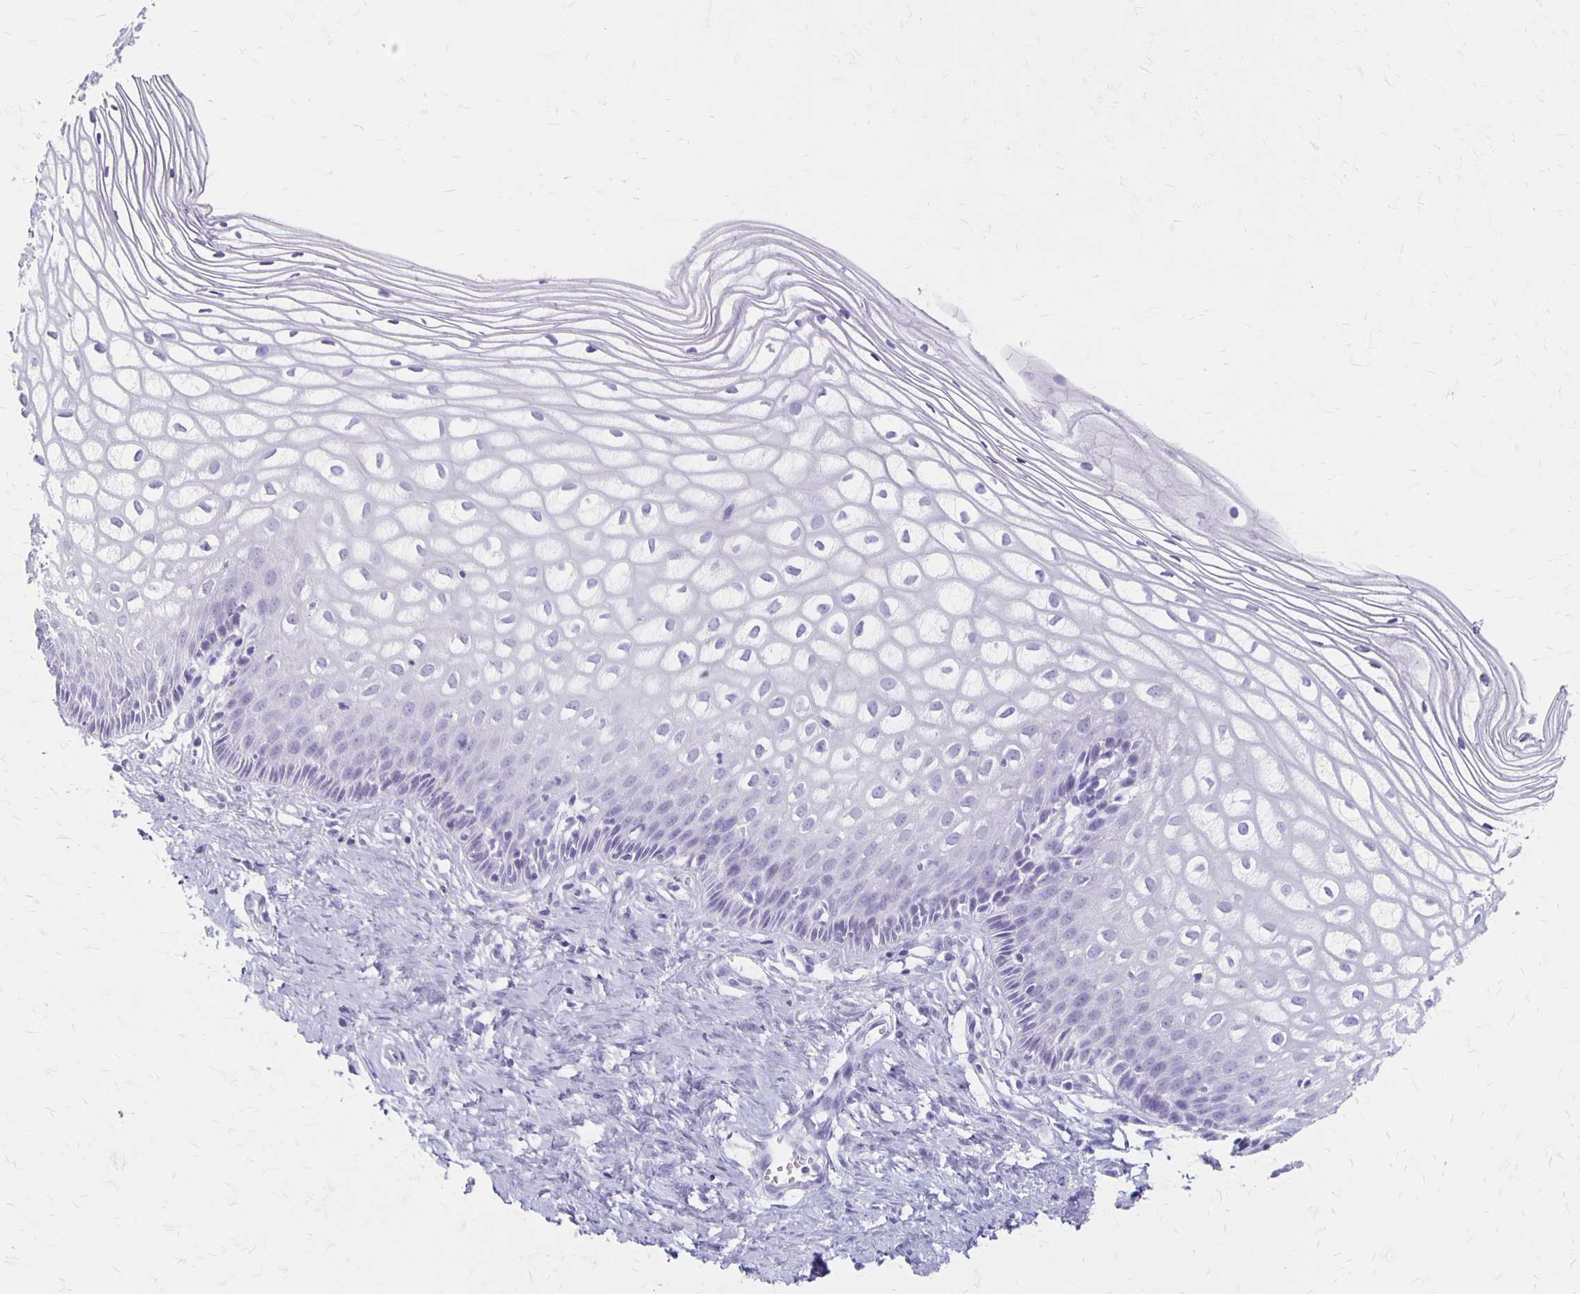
{"staining": {"intensity": "negative", "quantity": "none", "location": "none"}, "tissue": "cervix", "cell_type": "Glandular cells", "image_type": "normal", "snomed": [{"axis": "morphology", "description": "Normal tissue, NOS"}, {"axis": "topography", "description": "Cervix"}], "caption": "Glandular cells are negative for protein expression in benign human cervix. Nuclei are stained in blue.", "gene": "MAGEC2", "patient": {"sex": "female", "age": 36}}